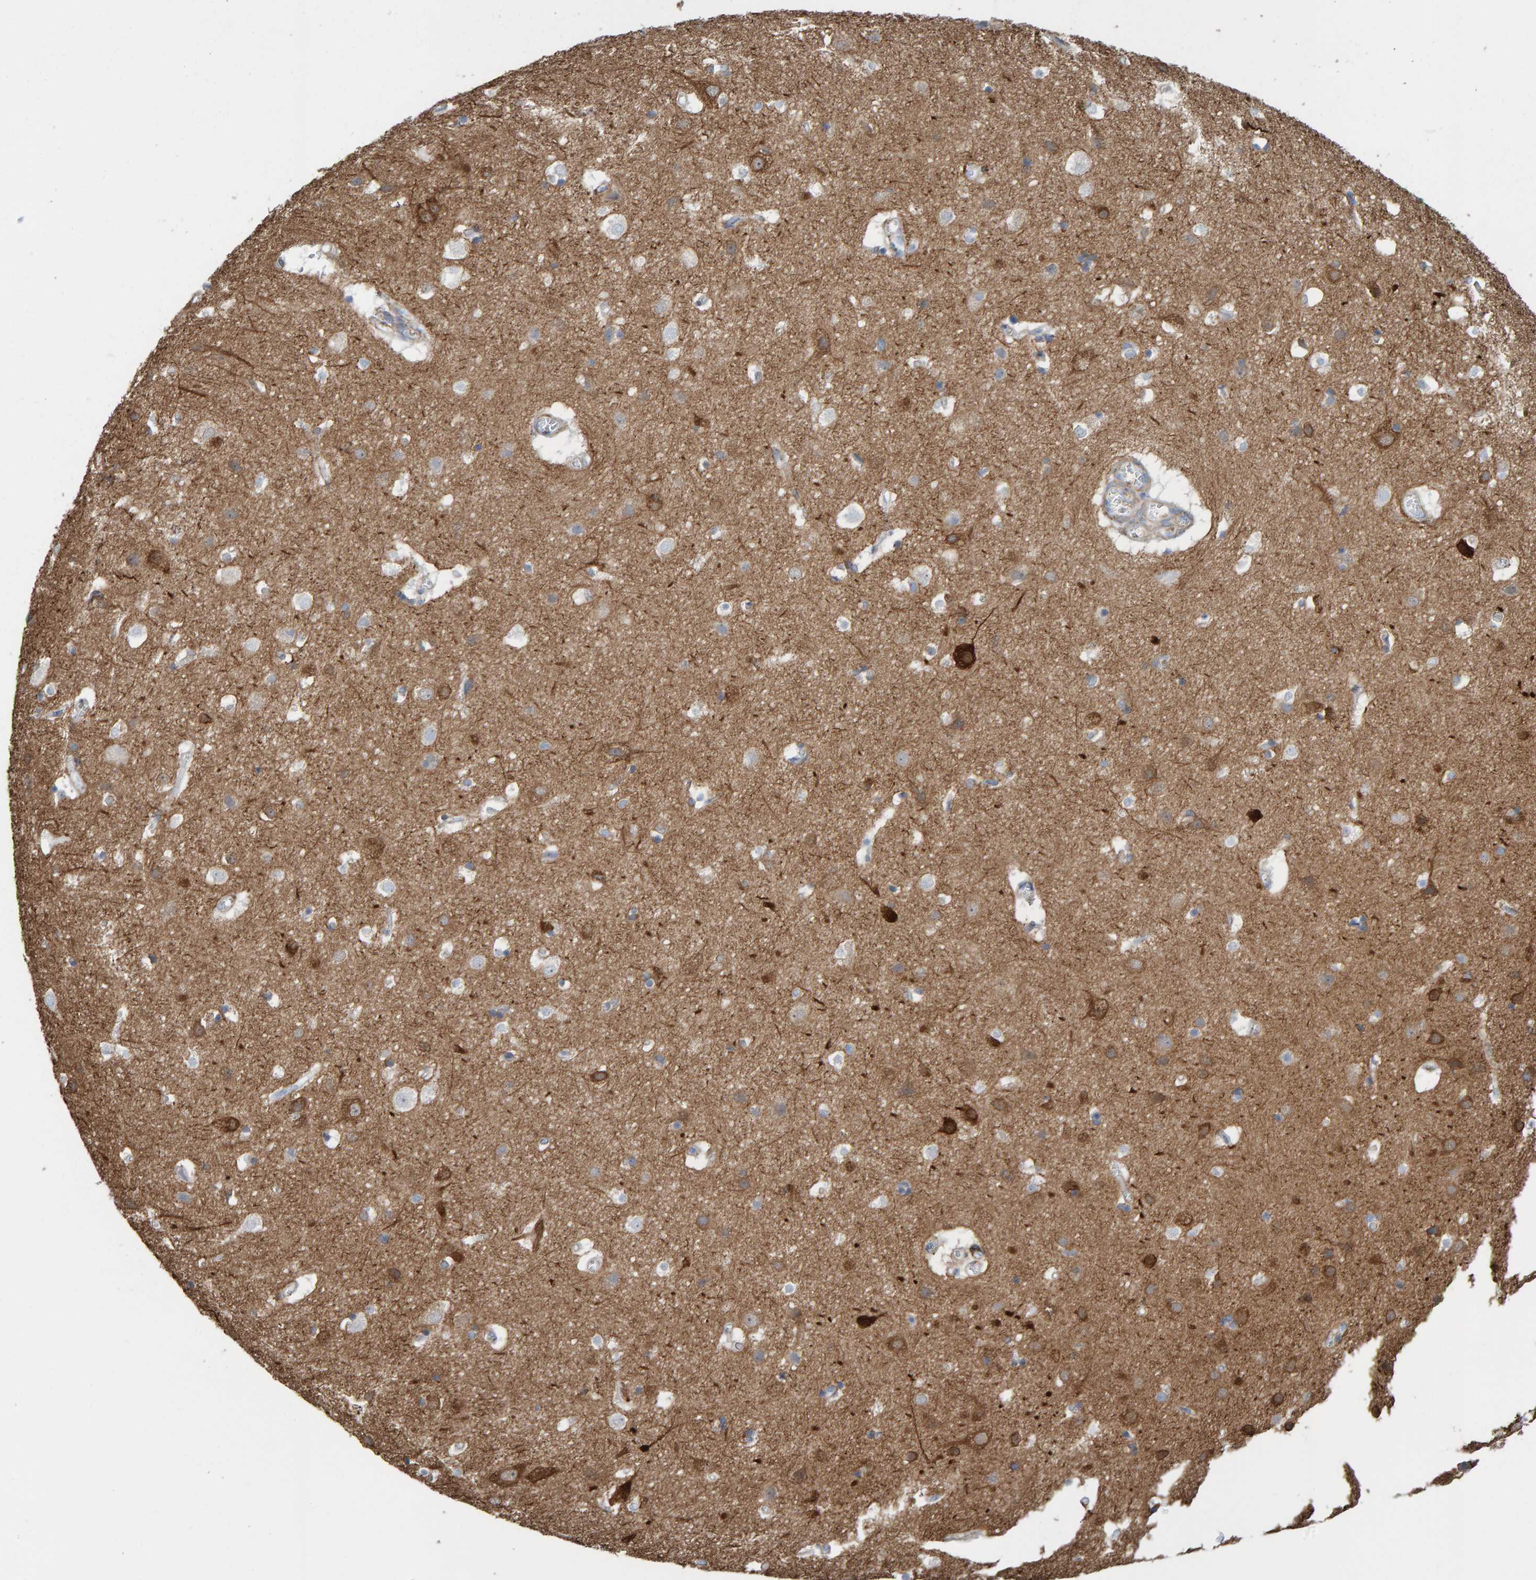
{"staining": {"intensity": "weak", "quantity": ">75%", "location": "cytoplasmic/membranous"}, "tissue": "cerebral cortex", "cell_type": "Endothelial cells", "image_type": "normal", "snomed": [{"axis": "morphology", "description": "Normal tissue, NOS"}, {"axis": "topography", "description": "Cerebral cortex"}], "caption": "A high-resolution histopathology image shows IHC staining of unremarkable cerebral cortex, which reveals weak cytoplasmic/membranous positivity in approximately >75% of endothelial cells. The protein of interest is stained brown, and the nuclei are stained in blue (DAB (3,3'-diaminobenzidine) IHC with brightfield microscopy, high magnification).", "gene": "MAP1B", "patient": {"sex": "male", "age": 54}}